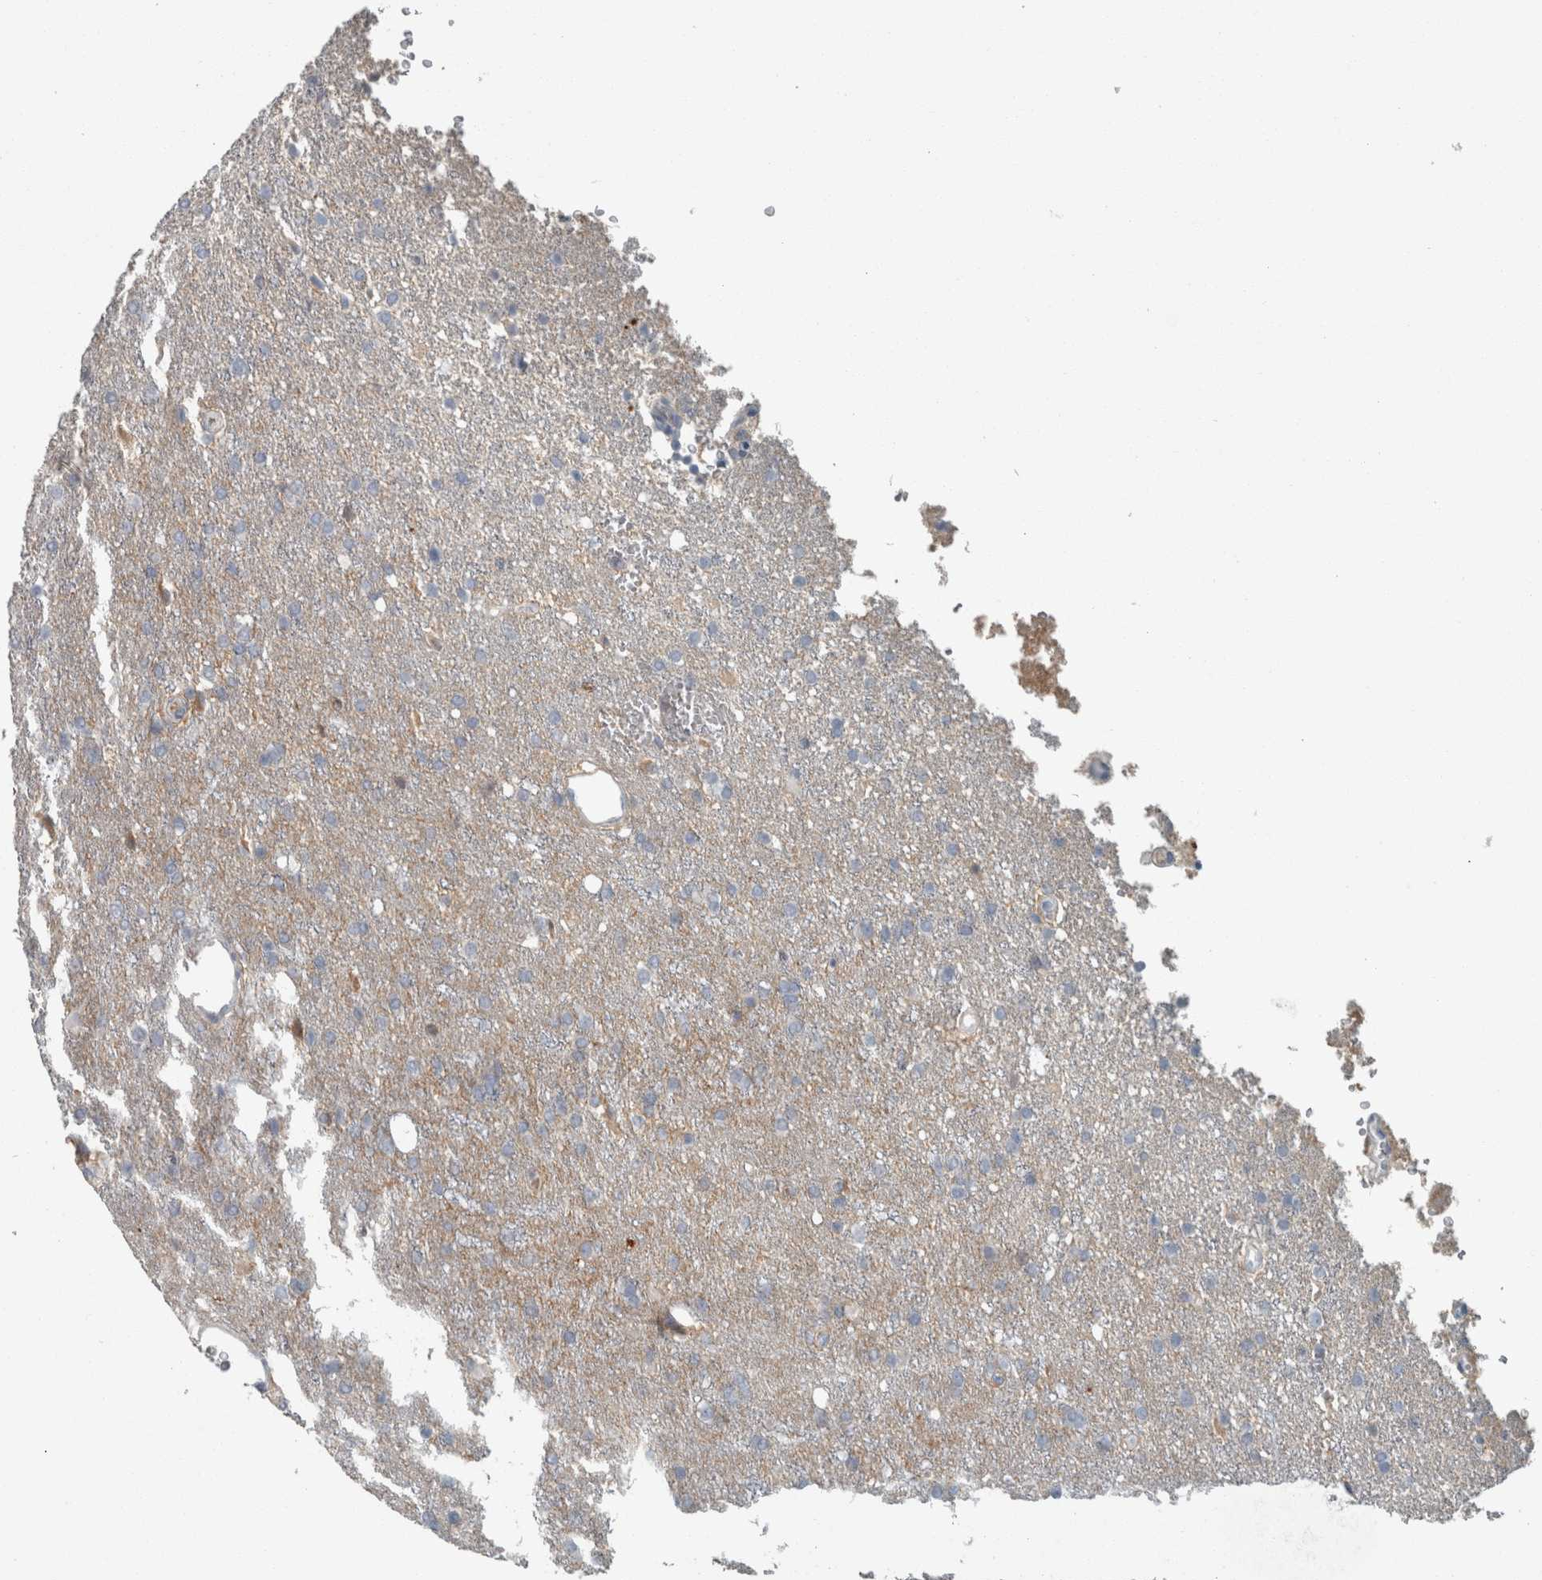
{"staining": {"intensity": "weak", "quantity": "<25%", "location": "cytoplasmic/membranous"}, "tissue": "glioma", "cell_type": "Tumor cells", "image_type": "cancer", "snomed": [{"axis": "morphology", "description": "Glioma, malignant, High grade"}, {"axis": "topography", "description": "Brain"}], "caption": "IHC of malignant glioma (high-grade) demonstrates no expression in tumor cells.", "gene": "CHL1", "patient": {"sex": "female", "age": 58}}